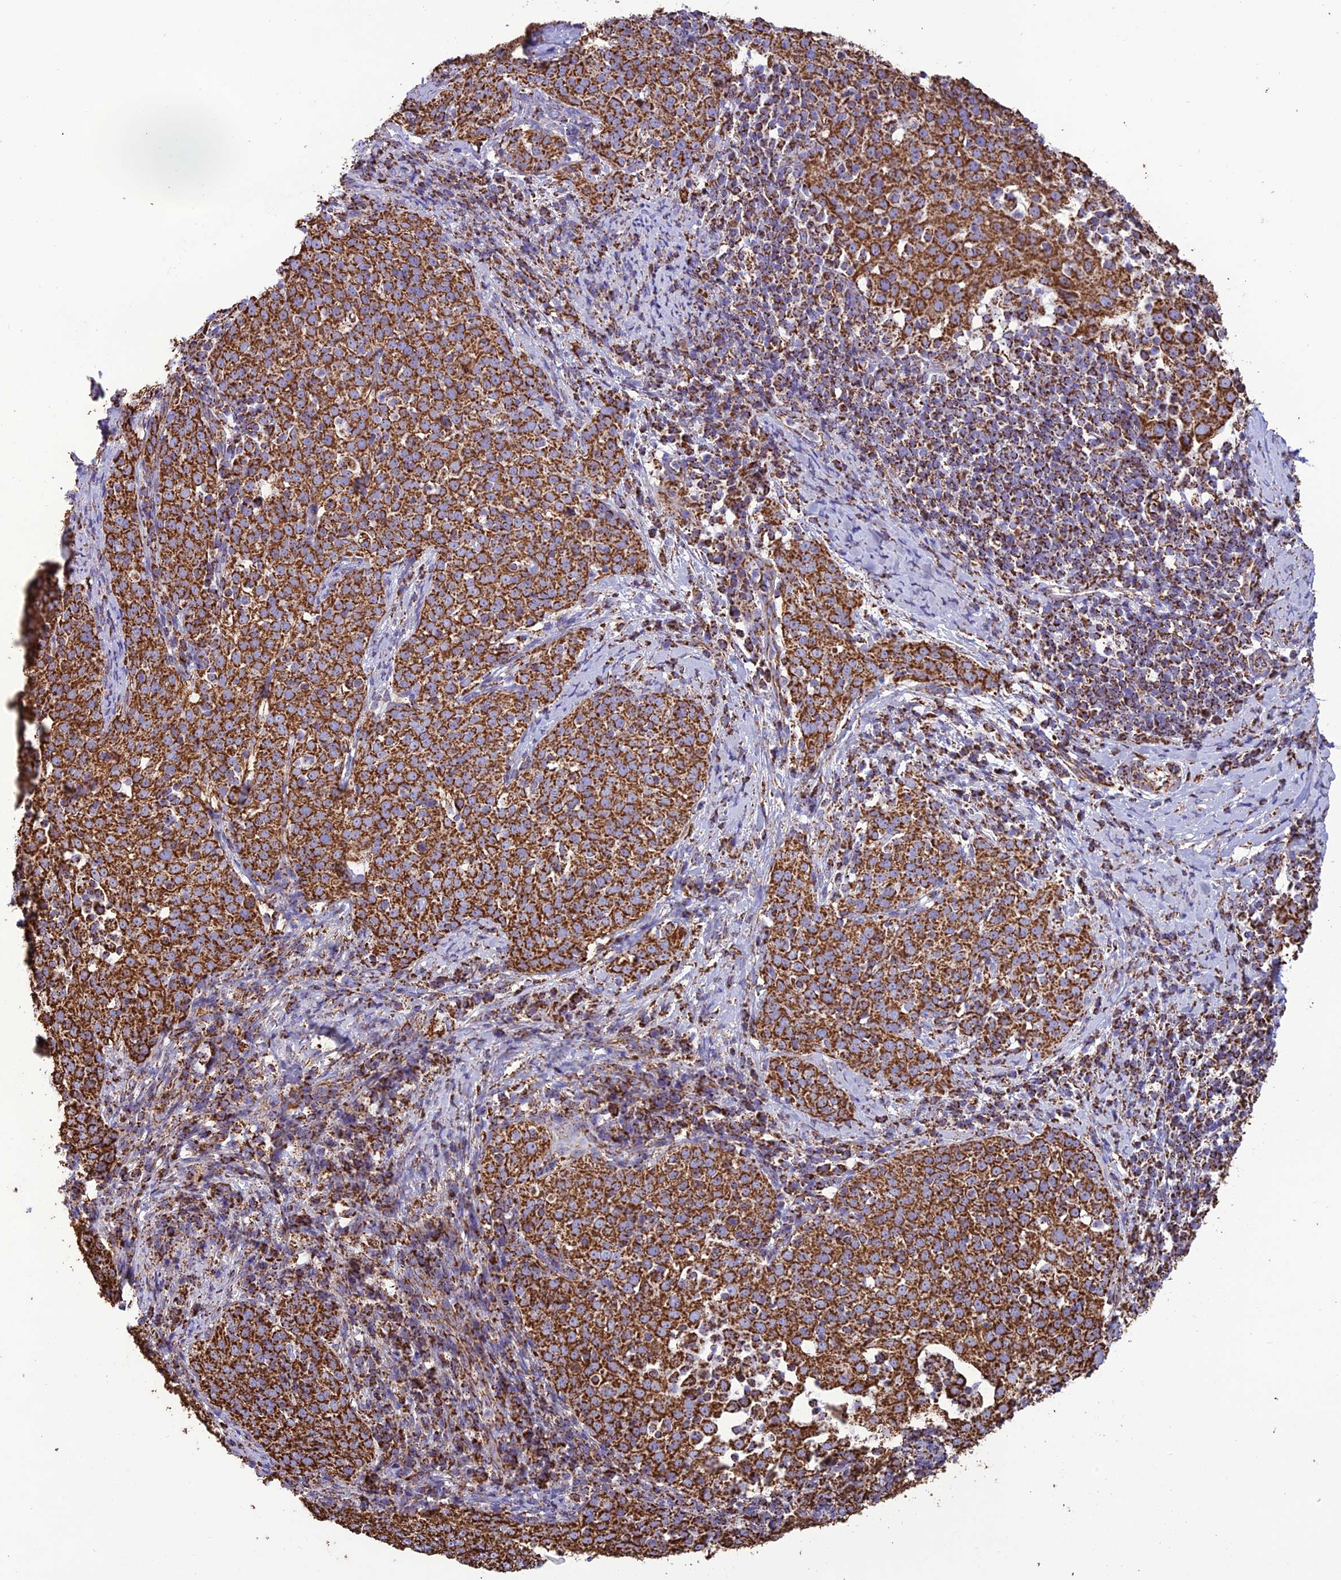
{"staining": {"intensity": "strong", "quantity": ">75%", "location": "cytoplasmic/membranous"}, "tissue": "cervical cancer", "cell_type": "Tumor cells", "image_type": "cancer", "snomed": [{"axis": "morphology", "description": "Squamous cell carcinoma, NOS"}, {"axis": "topography", "description": "Cervix"}], "caption": "Protein staining reveals strong cytoplasmic/membranous staining in approximately >75% of tumor cells in cervical squamous cell carcinoma.", "gene": "NDUFAF1", "patient": {"sex": "female", "age": 57}}